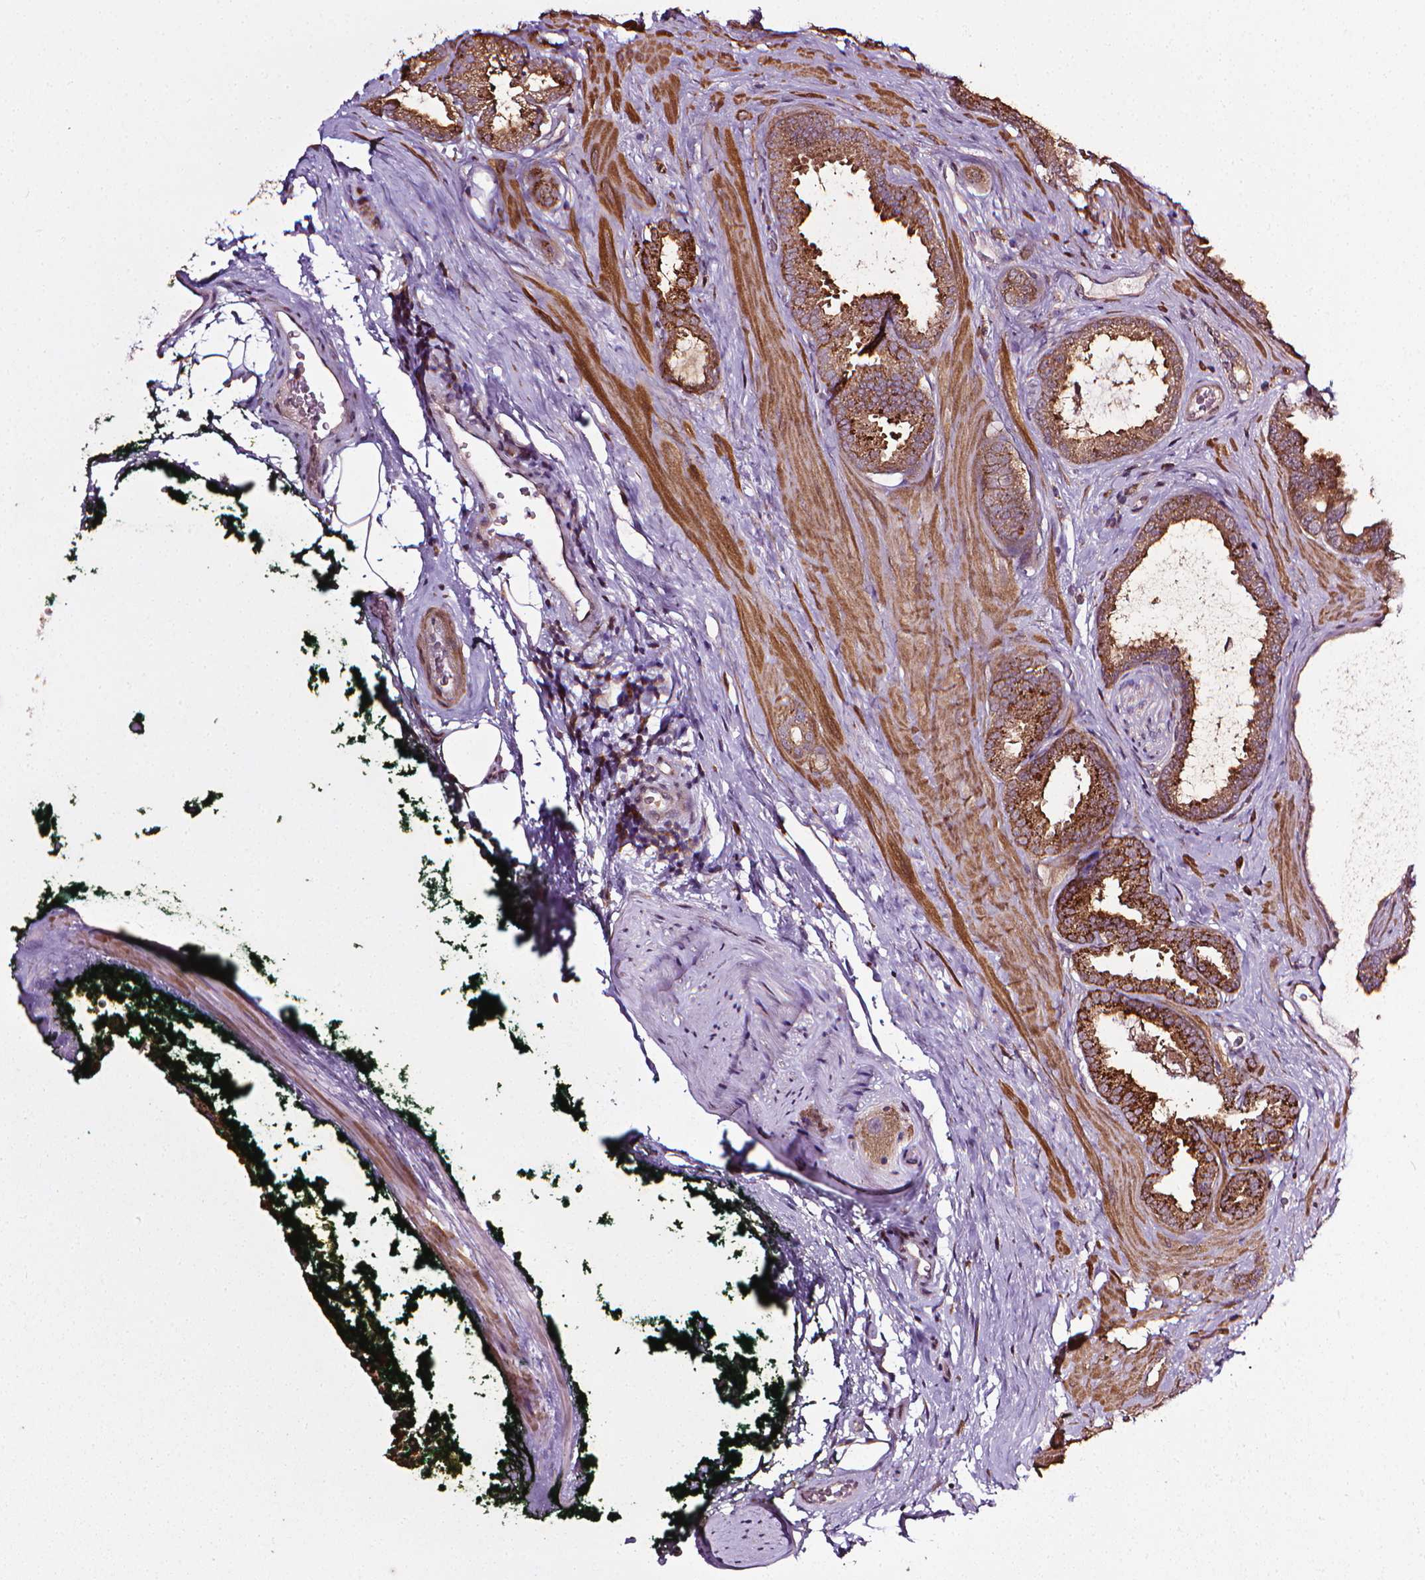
{"staining": {"intensity": "strong", "quantity": ">75%", "location": "cytoplasmic/membranous"}, "tissue": "prostate cancer", "cell_type": "Tumor cells", "image_type": "cancer", "snomed": [{"axis": "morphology", "description": "Adenocarcinoma, NOS"}, {"axis": "topography", "description": "Prostate"}], "caption": "Protein staining shows strong cytoplasmic/membranous expression in approximately >75% of tumor cells in adenocarcinoma (prostate).", "gene": "PRAG1", "patient": {"sex": "male", "age": 64}}